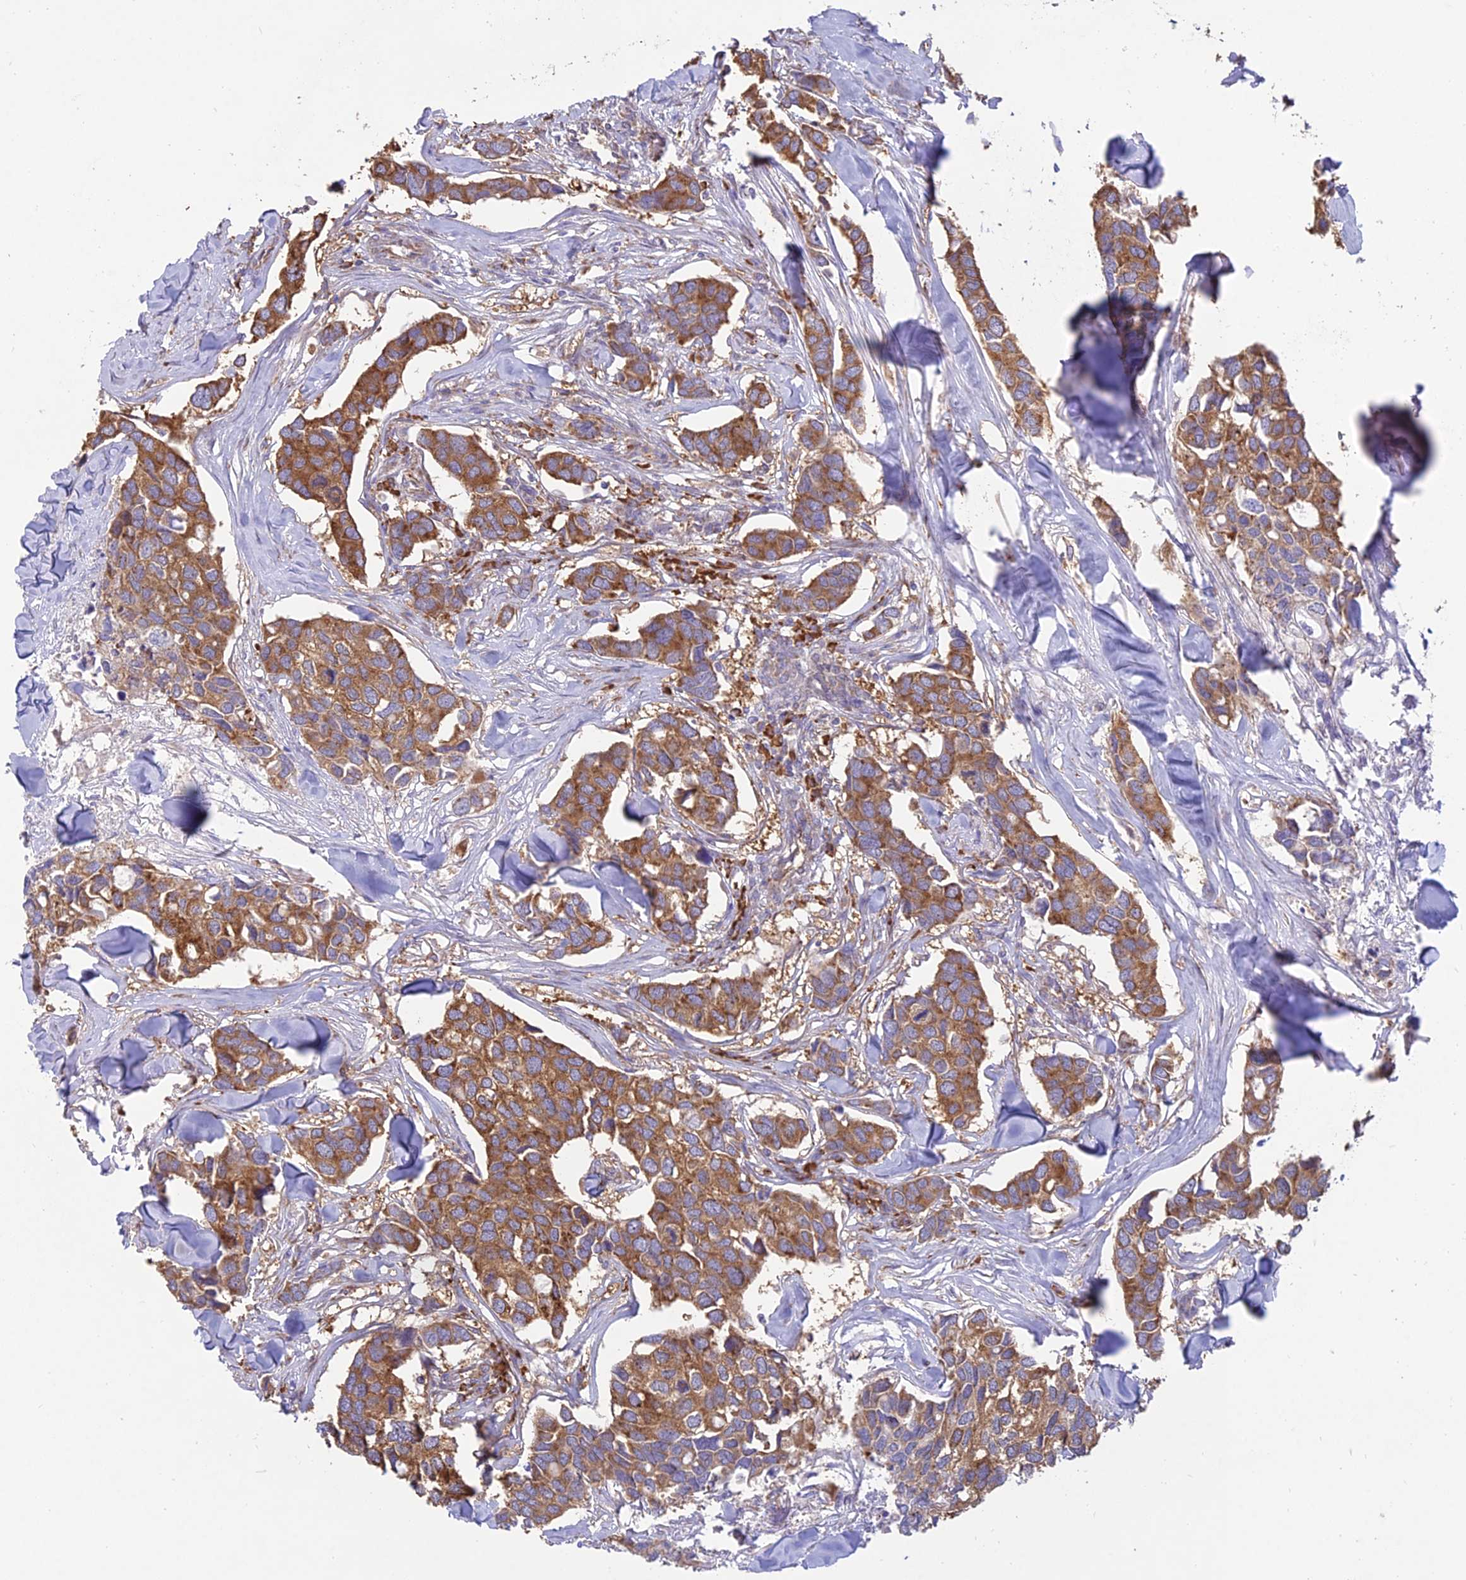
{"staining": {"intensity": "moderate", "quantity": ">75%", "location": "cytoplasmic/membranous"}, "tissue": "breast cancer", "cell_type": "Tumor cells", "image_type": "cancer", "snomed": [{"axis": "morphology", "description": "Duct carcinoma"}, {"axis": "topography", "description": "Breast"}], "caption": "Intraductal carcinoma (breast) stained with a brown dye demonstrates moderate cytoplasmic/membranous positive staining in about >75% of tumor cells.", "gene": "NXNL2", "patient": {"sex": "female", "age": 83}}